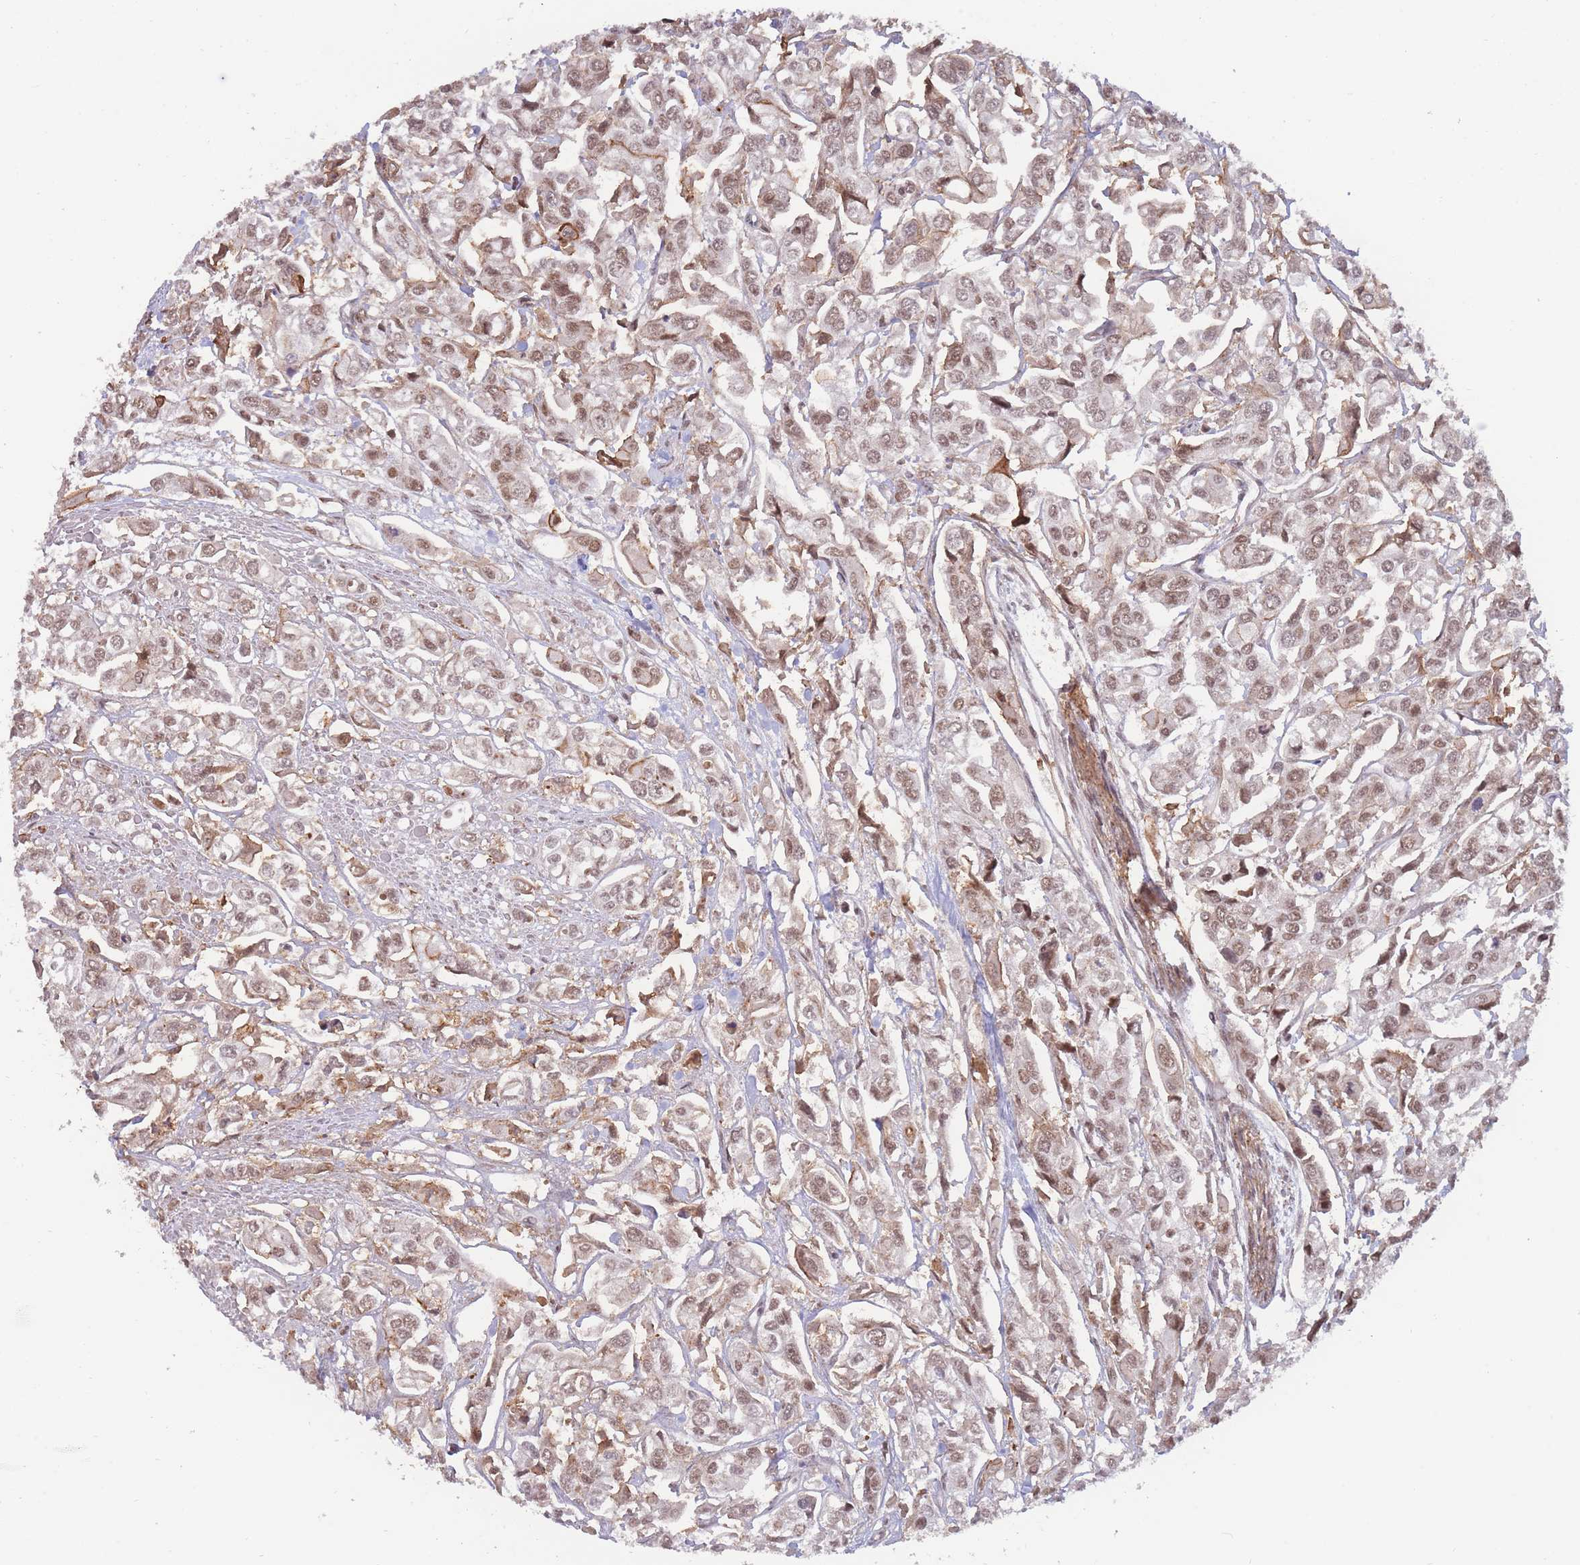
{"staining": {"intensity": "moderate", "quantity": ">75%", "location": "nuclear"}, "tissue": "urothelial cancer", "cell_type": "Tumor cells", "image_type": "cancer", "snomed": [{"axis": "morphology", "description": "Urothelial carcinoma, High grade"}, {"axis": "topography", "description": "Urinary bladder"}], "caption": "Brown immunohistochemical staining in high-grade urothelial carcinoma exhibits moderate nuclear expression in about >75% of tumor cells. Nuclei are stained in blue.", "gene": "BOD1L1", "patient": {"sex": "male", "age": 67}}